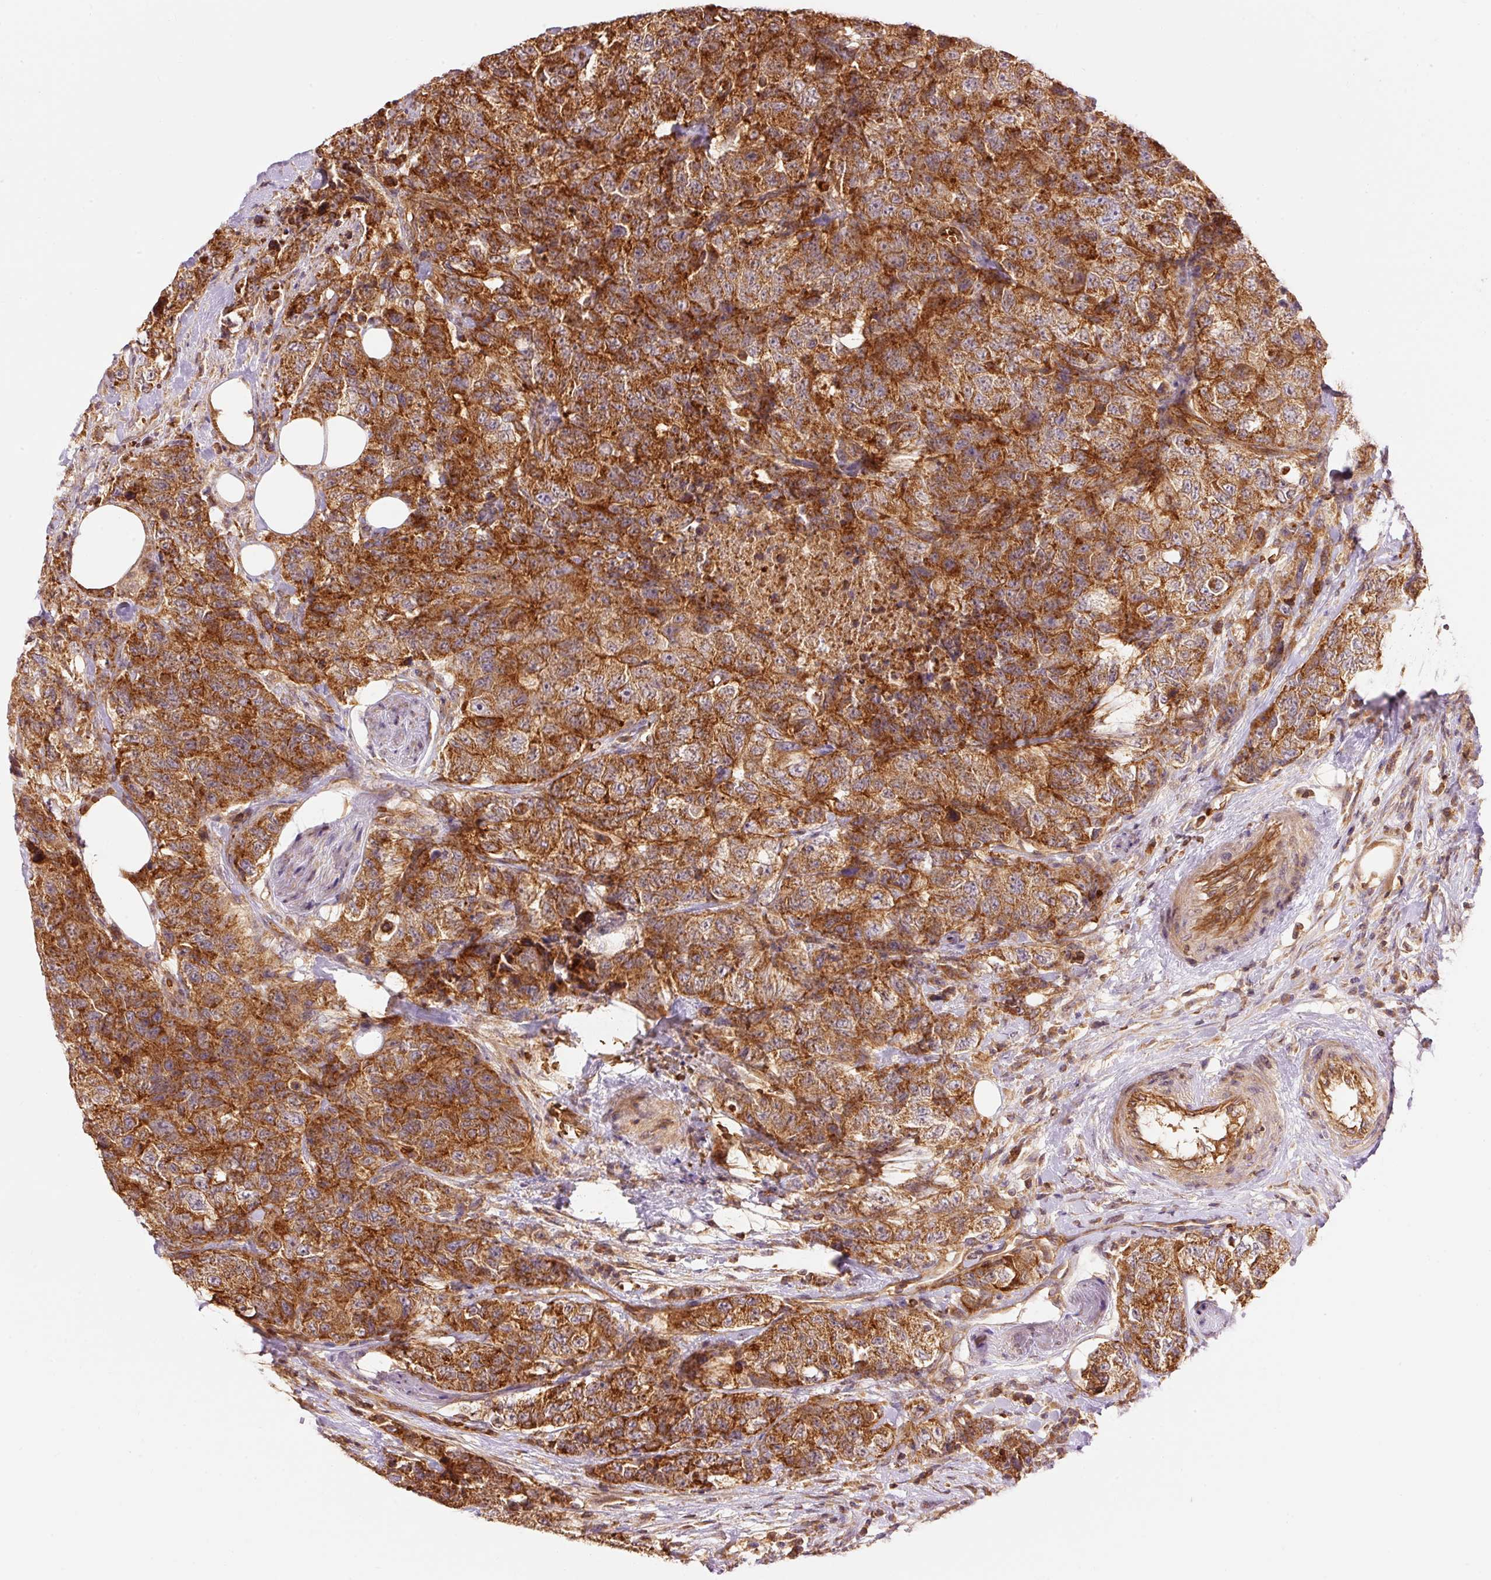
{"staining": {"intensity": "strong", "quantity": ">75%", "location": "cytoplasmic/membranous"}, "tissue": "urothelial cancer", "cell_type": "Tumor cells", "image_type": "cancer", "snomed": [{"axis": "morphology", "description": "Urothelial carcinoma, High grade"}, {"axis": "topography", "description": "Urinary bladder"}], "caption": "Approximately >75% of tumor cells in urothelial cancer show strong cytoplasmic/membranous protein staining as visualized by brown immunohistochemical staining.", "gene": "ADCY4", "patient": {"sex": "female", "age": 78}}